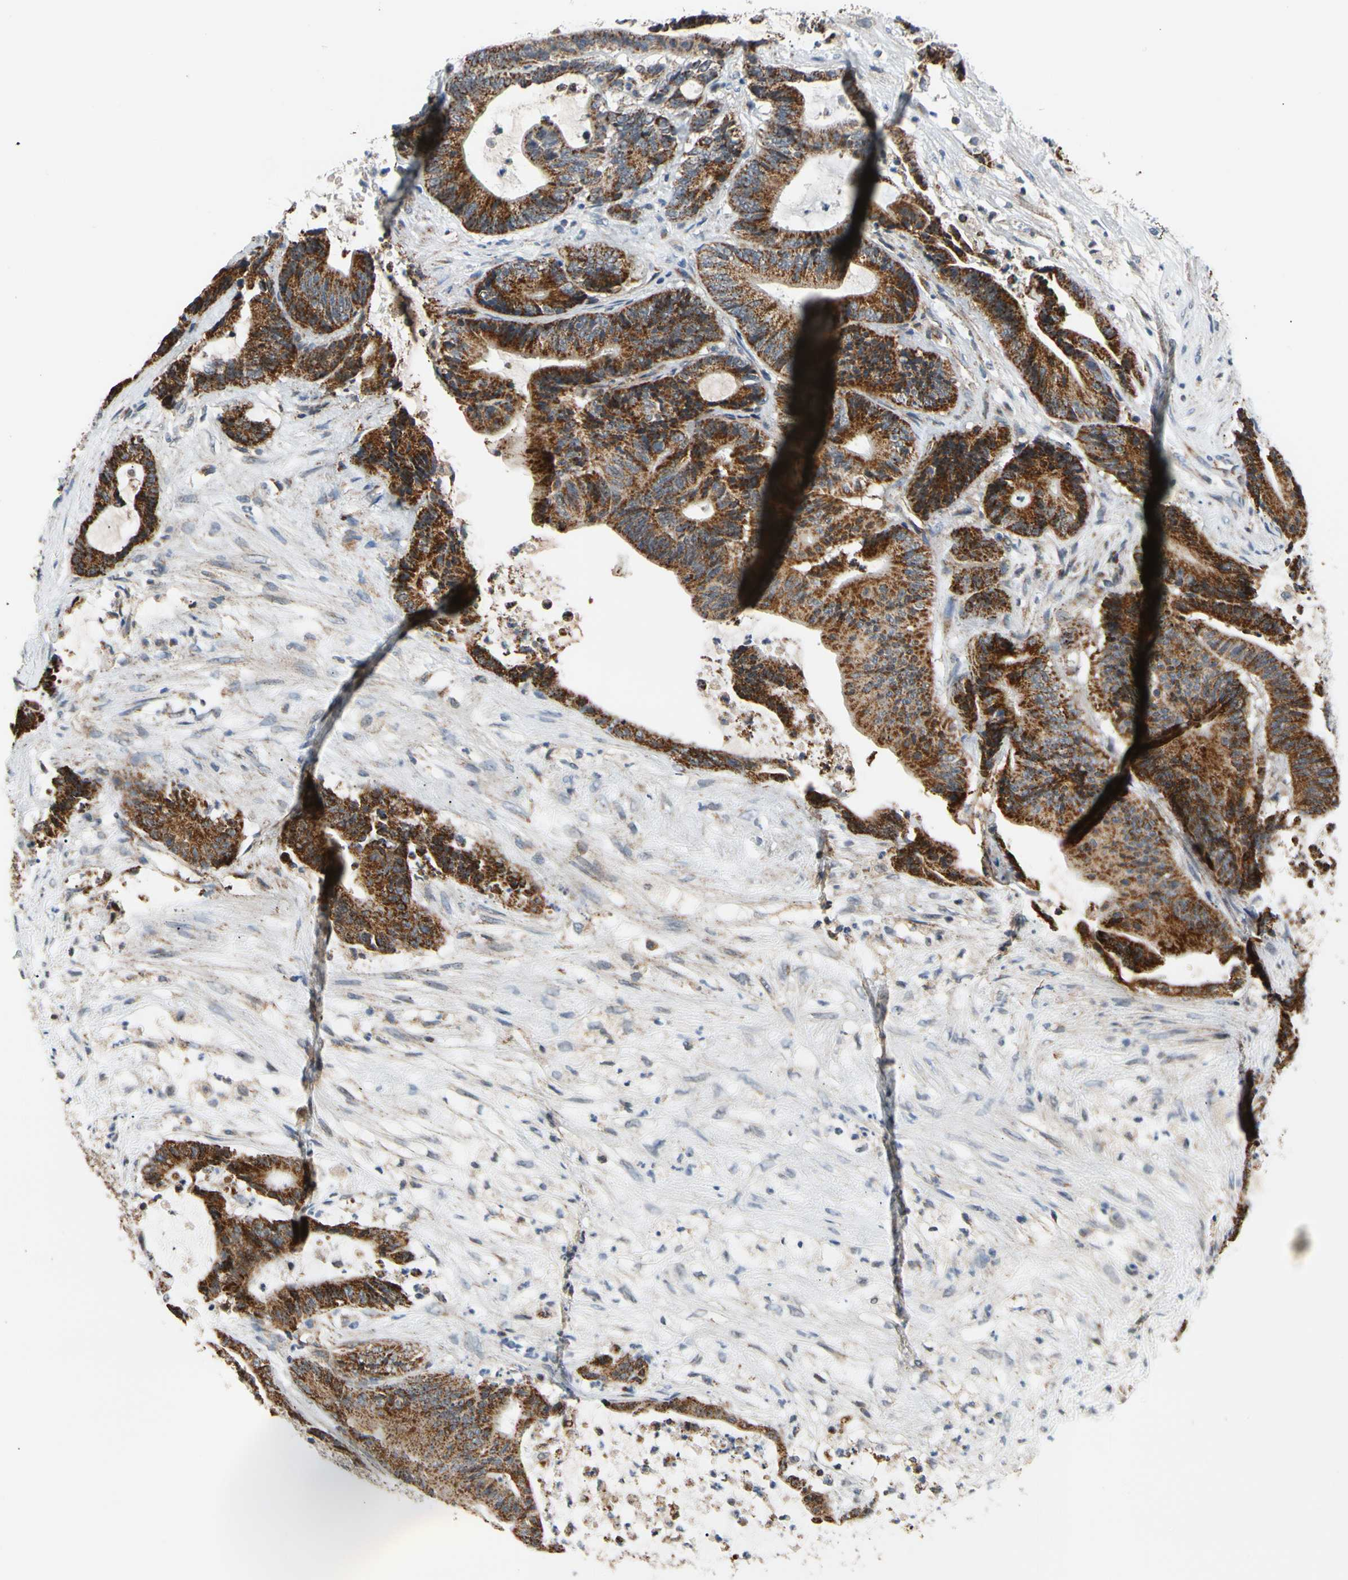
{"staining": {"intensity": "strong", "quantity": ">75%", "location": "cytoplasmic/membranous"}, "tissue": "colorectal cancer", "cell_type": "Tumor cells", "image_type": "cancer", "snomed": [{"axis": "morphology", "description": "Adenocarcinoma, NOS"}, {"axis": "topography", "description": "Colon"}], "caption": "About >75% of tumor cells in adenocarcinoma (colorectal) show strong cytoplasmic/membranous protein expression as visualized by brown immunohistochemical staining.", "gene": "KHDC4", "patient": {"sex": "female", "age": 84}}